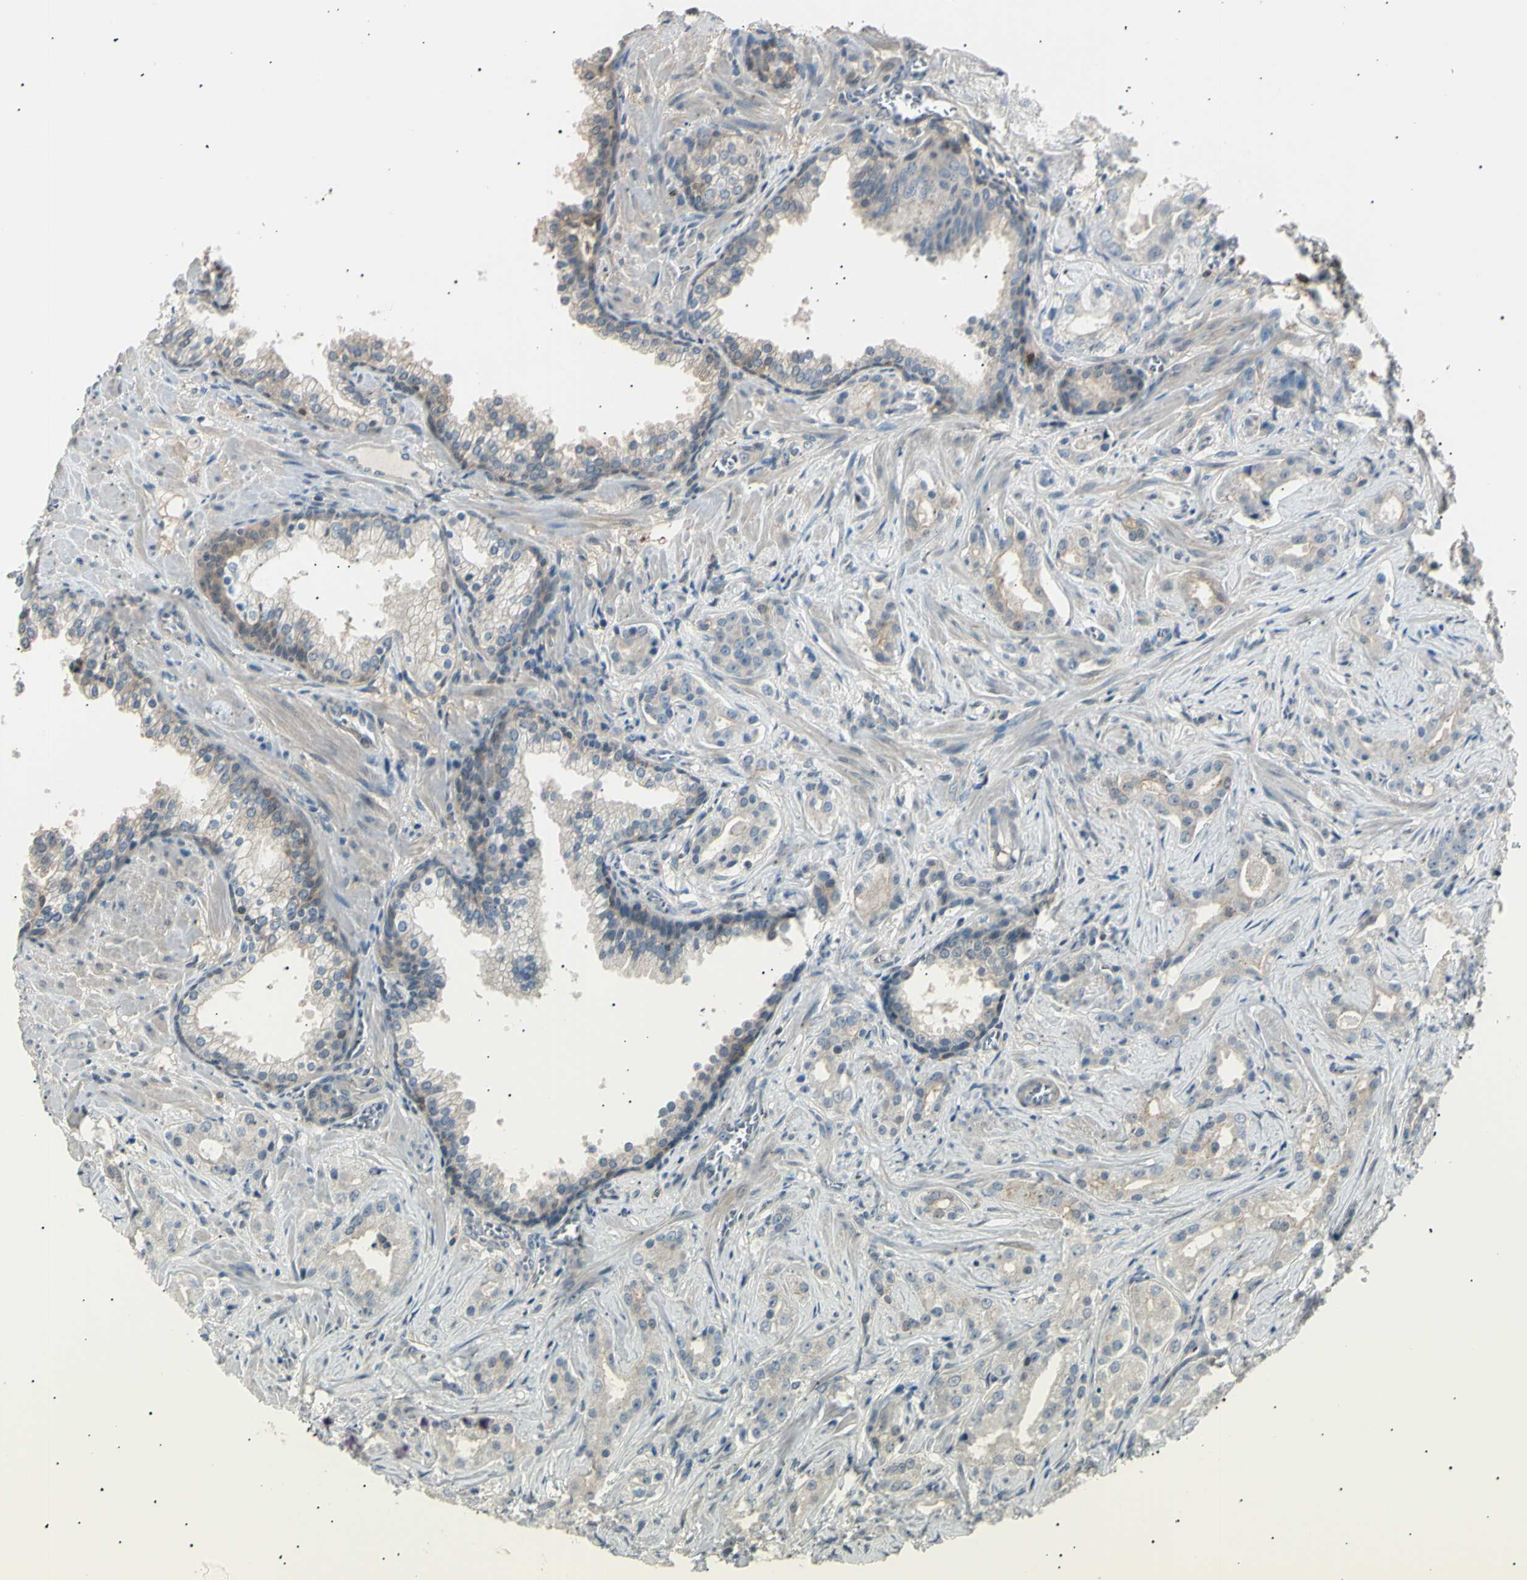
{"staining": {"intensity": "weak", "quantity": "<25%", "location": "cytoplasmic/membranous"}, "tissue": "prostate cancer", "cell_type": "Tumor cells", "image_type": "cancer", "snomed": [{"axis": "morphology", "description": "Adenocarcinoma, Low grade"}, {"axis": "topography", "description": "Prostate"}], "caption": "There is no significant positivity in tumor cells of prostate low-grade adenocarcinoma. (IHC, brightfield microscopy, high magnification).", "gene": "LHPP", "patient": {"sex": "male", "age": 59}}